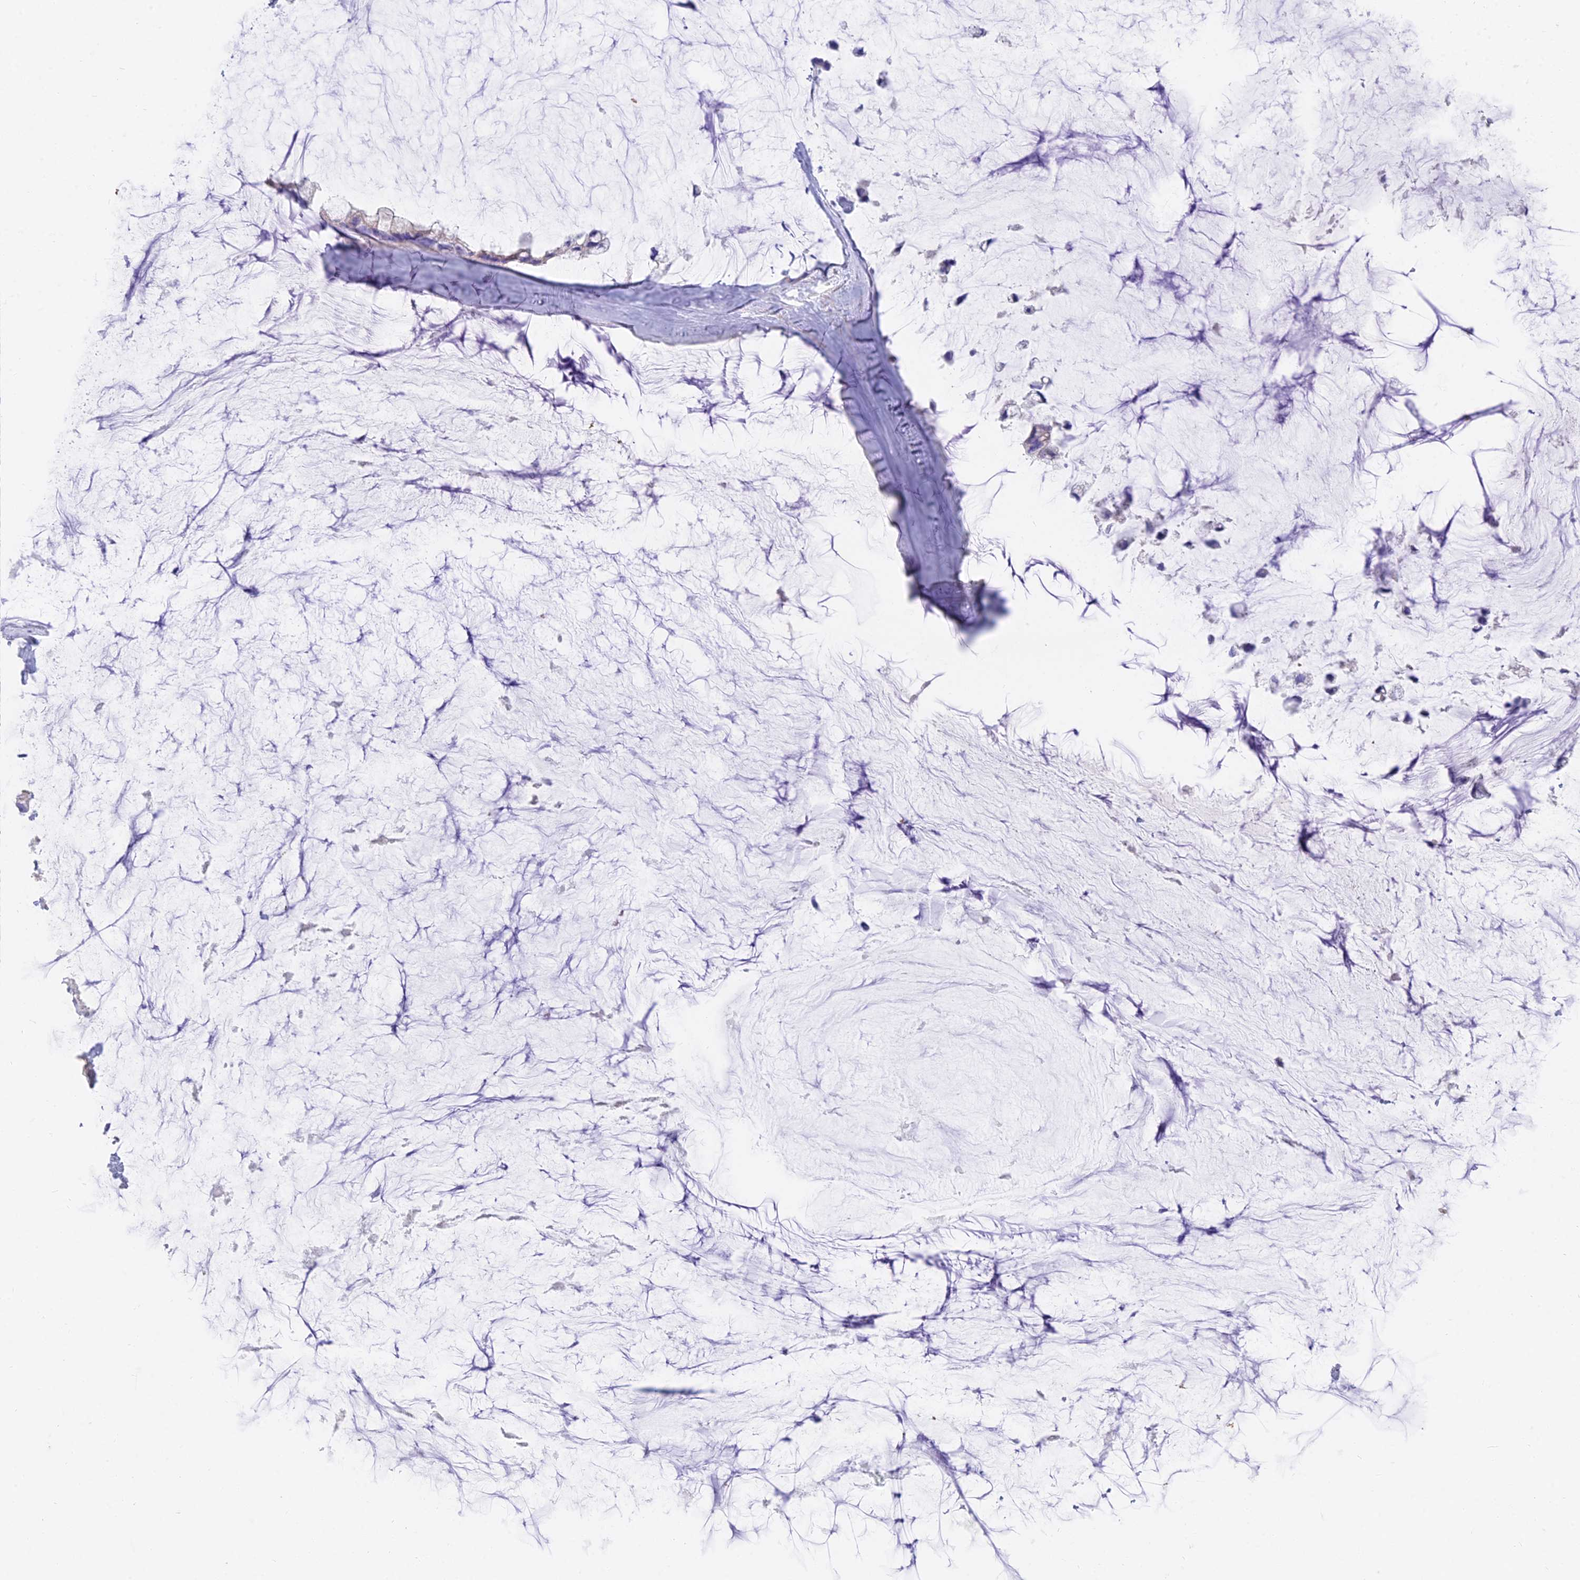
{"staining": {"intensity": "negative", "quantity": "none", "location": "none"}, "tissue": "ovarian cancer", "cell_type": "Tumor cells", "image_type": "cancer", "snomed": [{"axis": "morphology", "description": "Cystadenocarcinoma, mucinous, NOS"}, {"axis": "topography", "description": "Ovary"}], "caption": "IHC micrograph of neoplastic tissue: human ovarian mucinous cystadenocarcinoma stained with DAB exhibits no significant protein expression in tumor cells.", "gene": "FAM168B", "patient": {"sex": "female", "age": 39}}